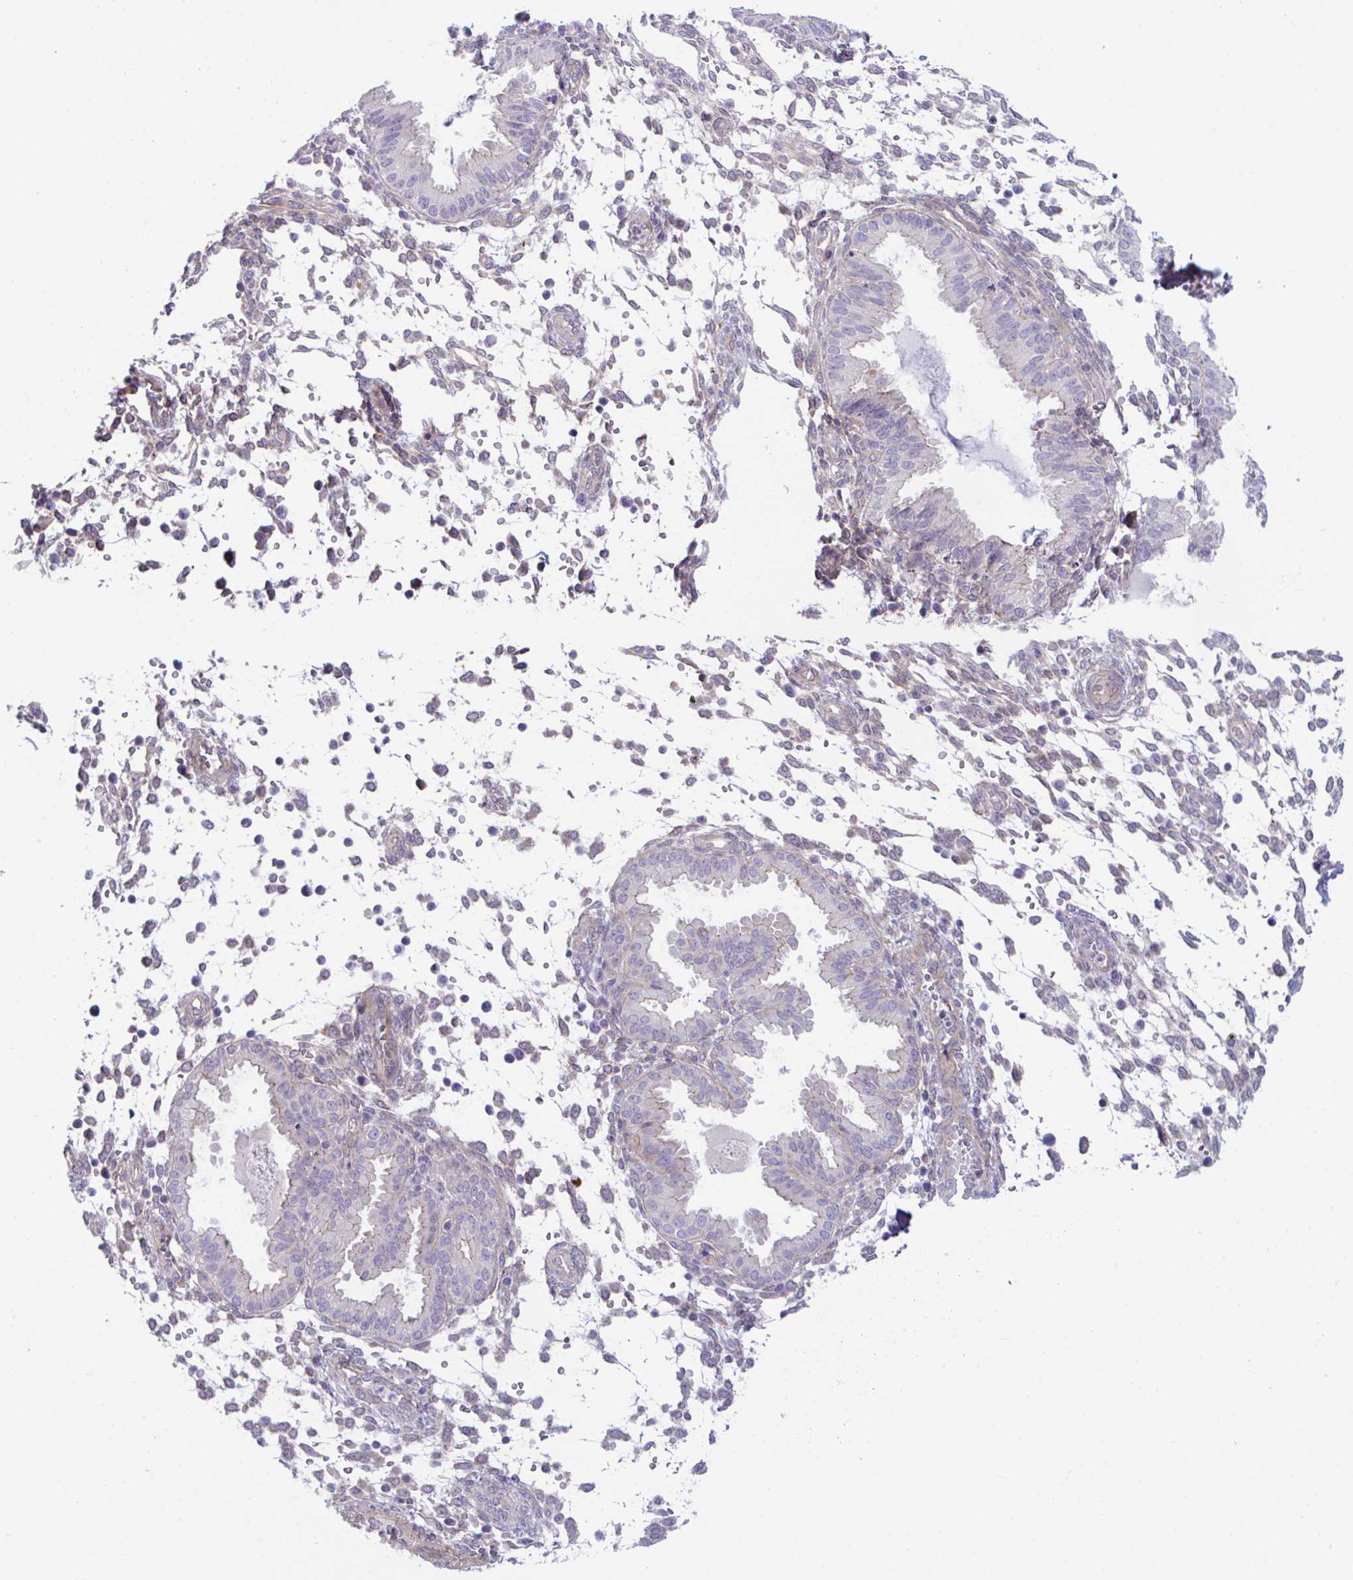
{"staining": {"intensity": "negative", "quantity": "none", "location": "none"}, "tissue": "endometrium", "cell_type": "Cells in endometrial stroma", "image_type": "normal", "snomed": [{"axis": "morphology", "description": "Normal tissue, NOS"}, {"axis": "topography", "description": "Endometrium"}], "caption": "The immunohistochemistry (IHC) micrograph has no significant positivity in cells in endometrial stroma of endometrium. (Stains: DAB (3,3'-diaminobenzidine) immunohistochemistry with hematoxylin counter stain, Microscopy: brightfield microscopy at high magnification).", "gene": "ZBED3", "patient": {"sex": "female", "age": 33}}